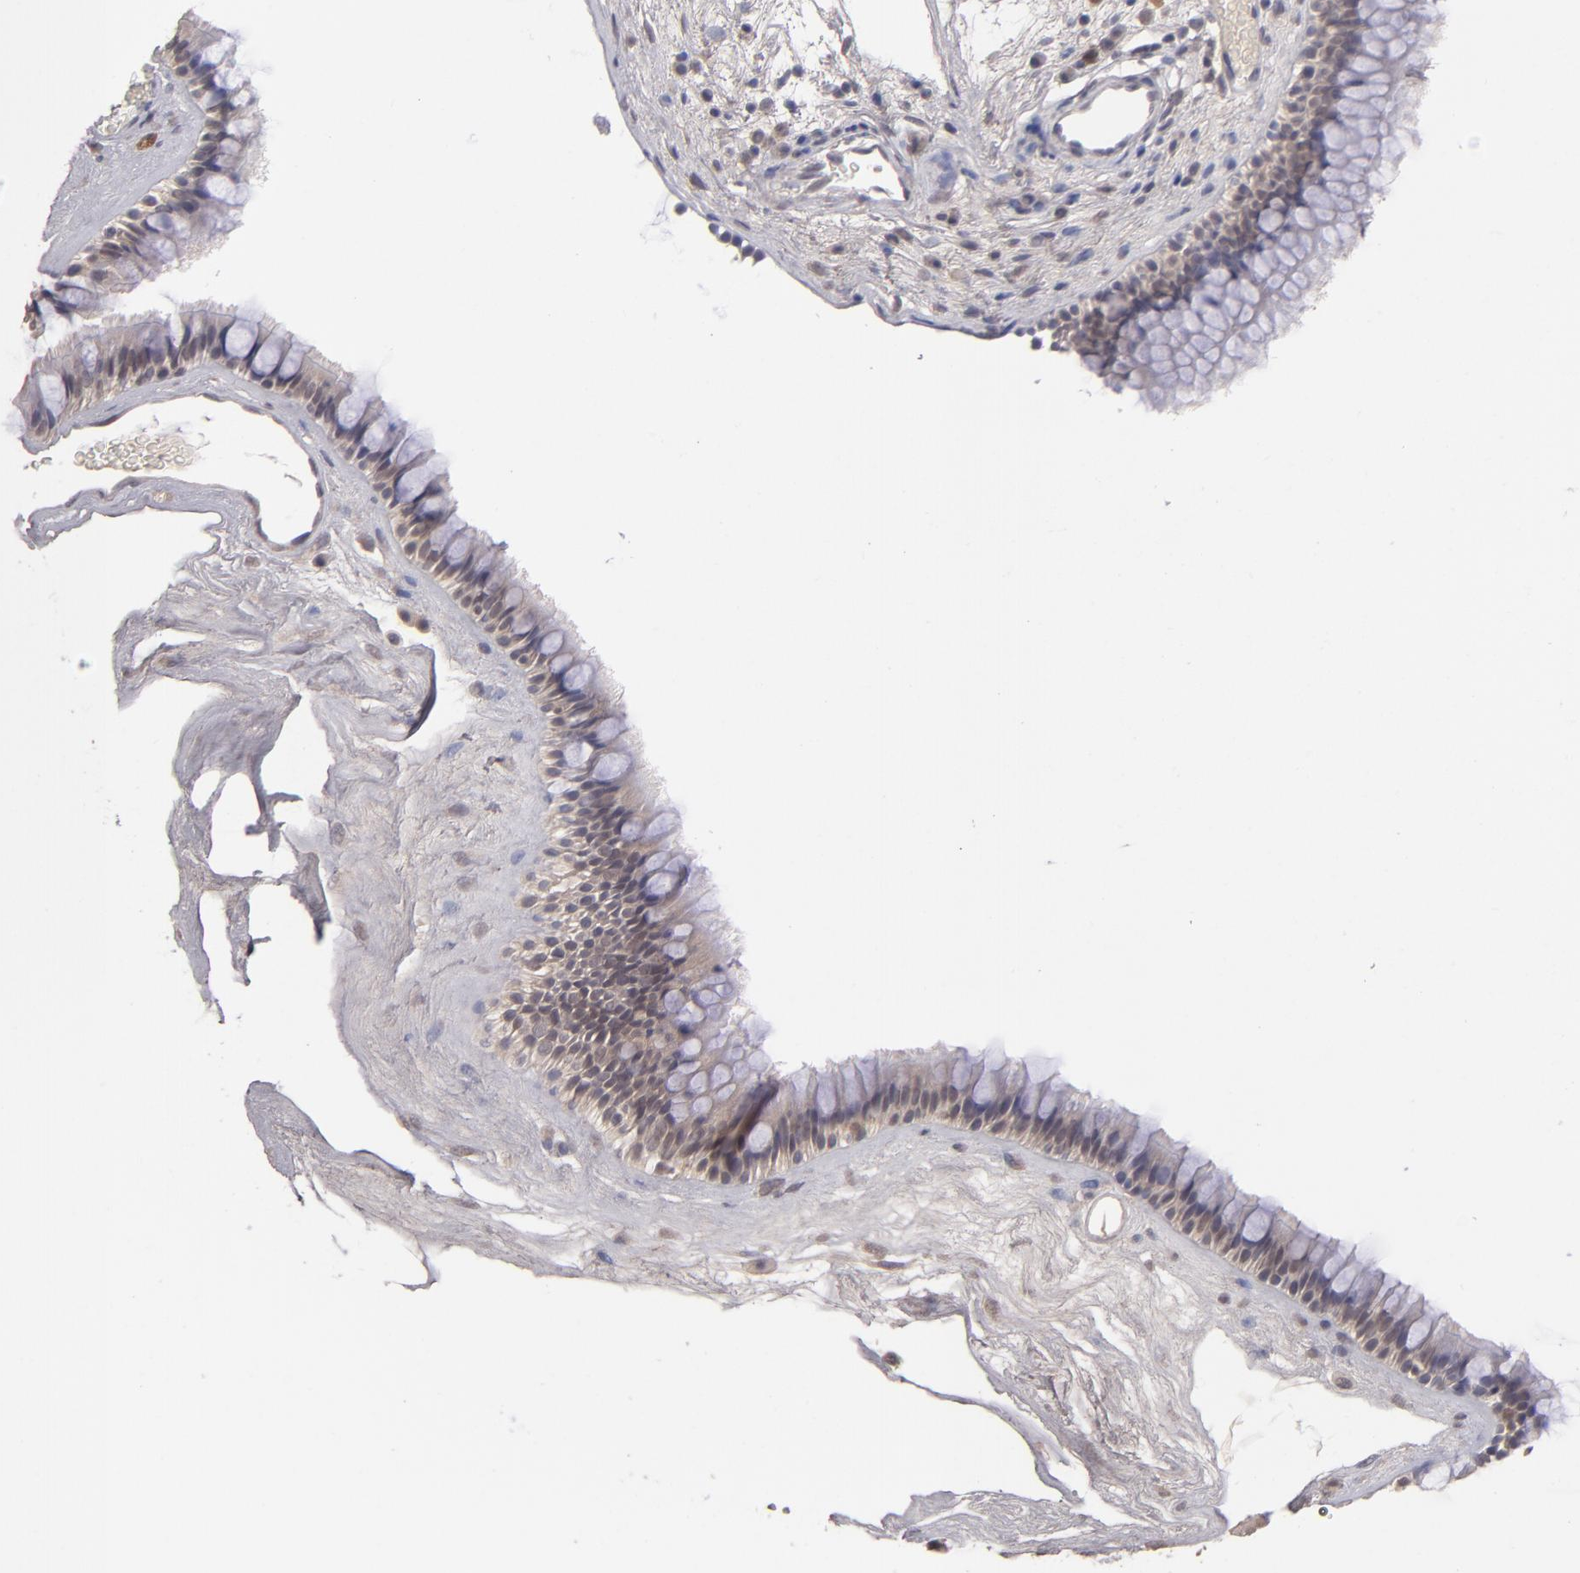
{"staining": {"intensity": "moderate", "quantity": ">75%", "location": "cytoplasmic/membranous"}, "tissue": "nasopharynx", "cell_type": "Respiratory epithelial cells", "image_type": "normal", "snomed": [{"axis": "morphology", "description": "Normal tissue, NOS"}, {"axis": "morphology", "description": "Inflammation, NOS"}, {"axis": "topography", "description": "Nasopharynx"}], "caption": "Moderate cytoplasmic/membranous expression is seen in approximately >75% of respiratory epithelial cells in benign nasopharynx.", "gene": "TYMS", "patient": {"sex": "male", "age": 48}}